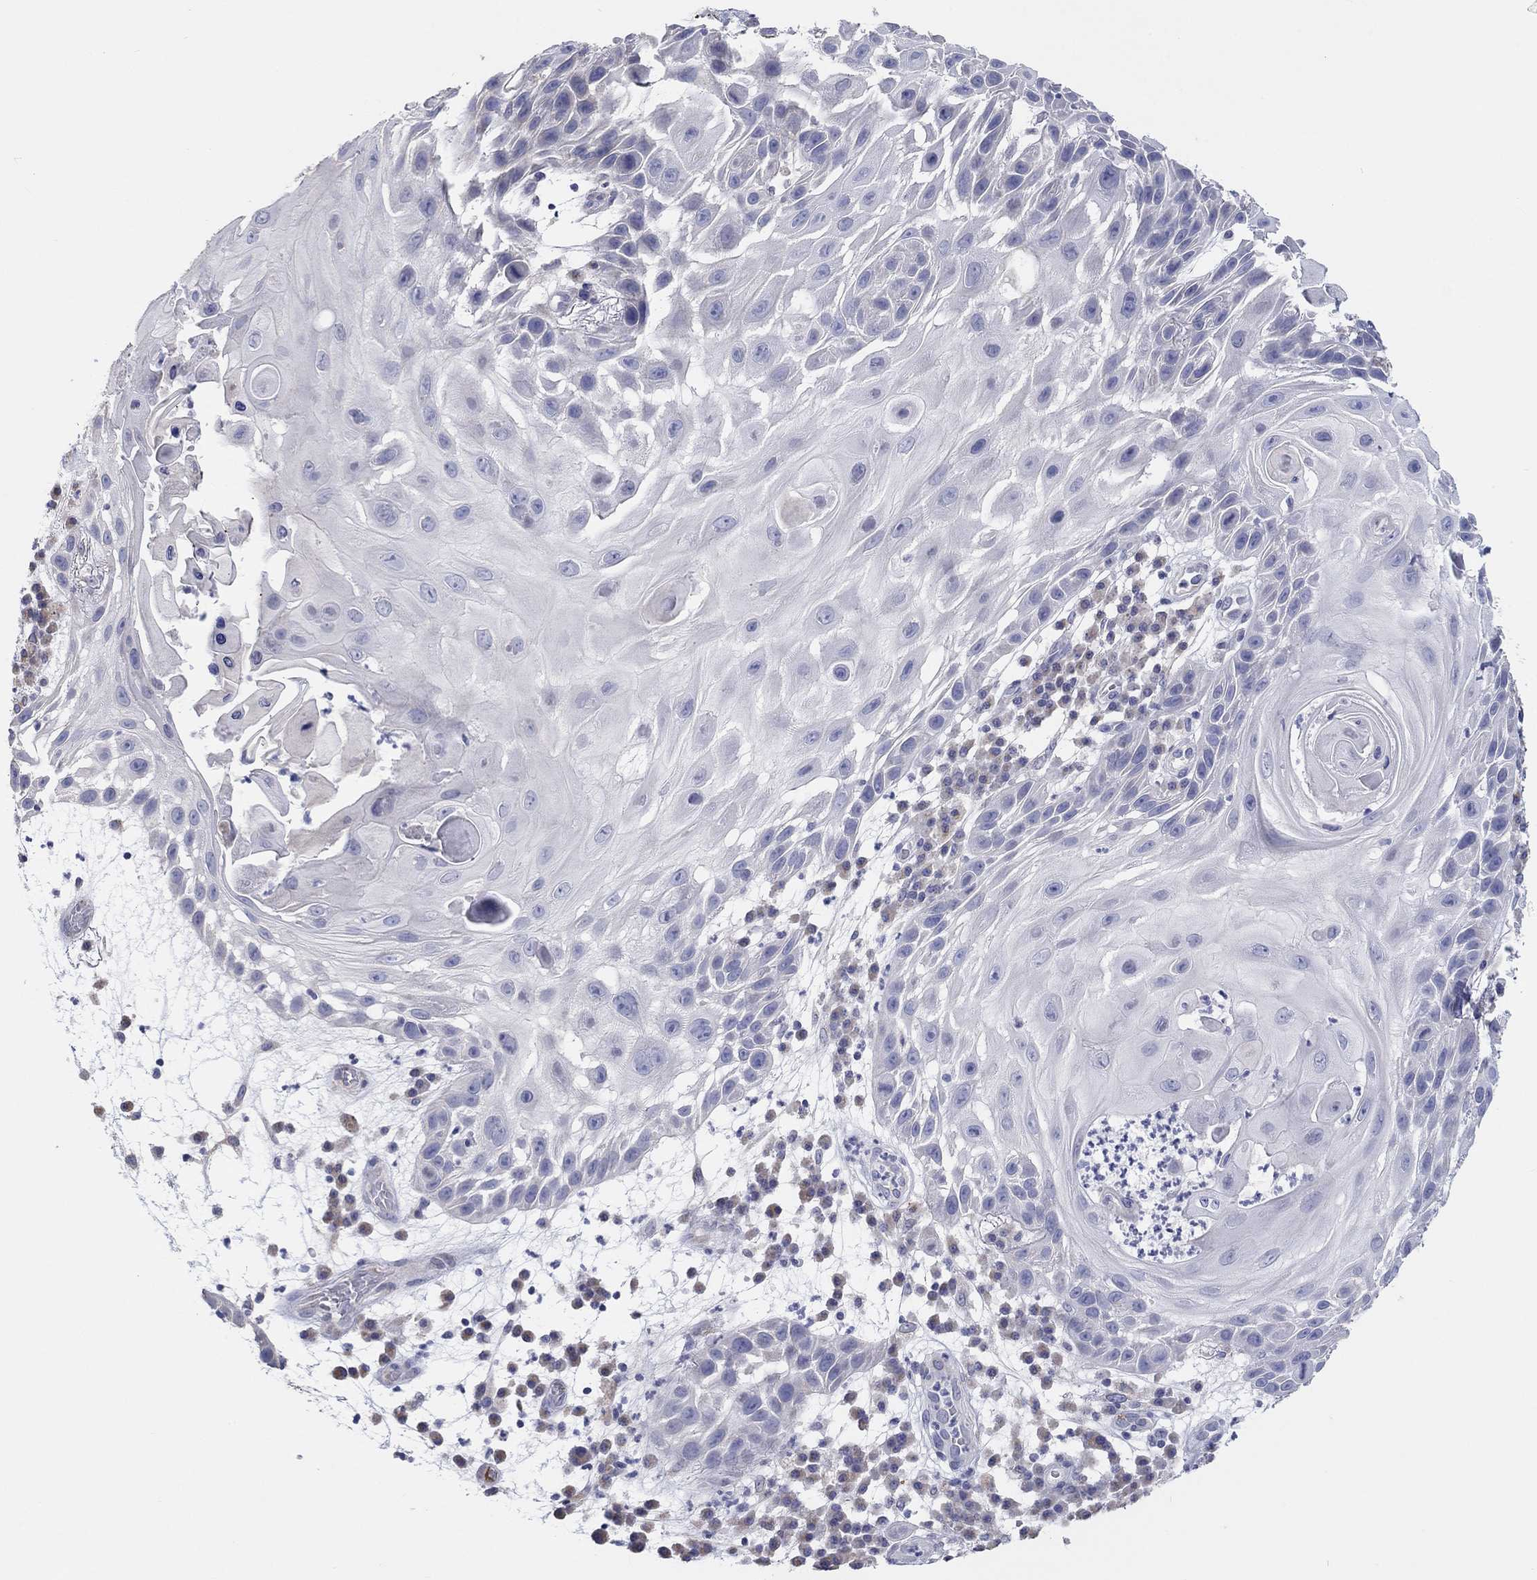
{"staining": {"intensity": "negative", "quantity": "none", "location": "none"}, "tissue": "skin cancer", "cell_type": "Tumor cells", "image_type": "cancer", "snomed": [{"axis": "morphology", "description": "Normal tissue, NOS"}, {"axis": "morphology", "description": "Squamous cell carcinoma, NOS"}, {"axis": "topography", "description": "Skin"}], "caption": "This is an IHC micrograph of skin cancer. There is no staining in tumor cells.", "gene": "LRRC4C", "patient": {"sex": "male", "age": 79}}